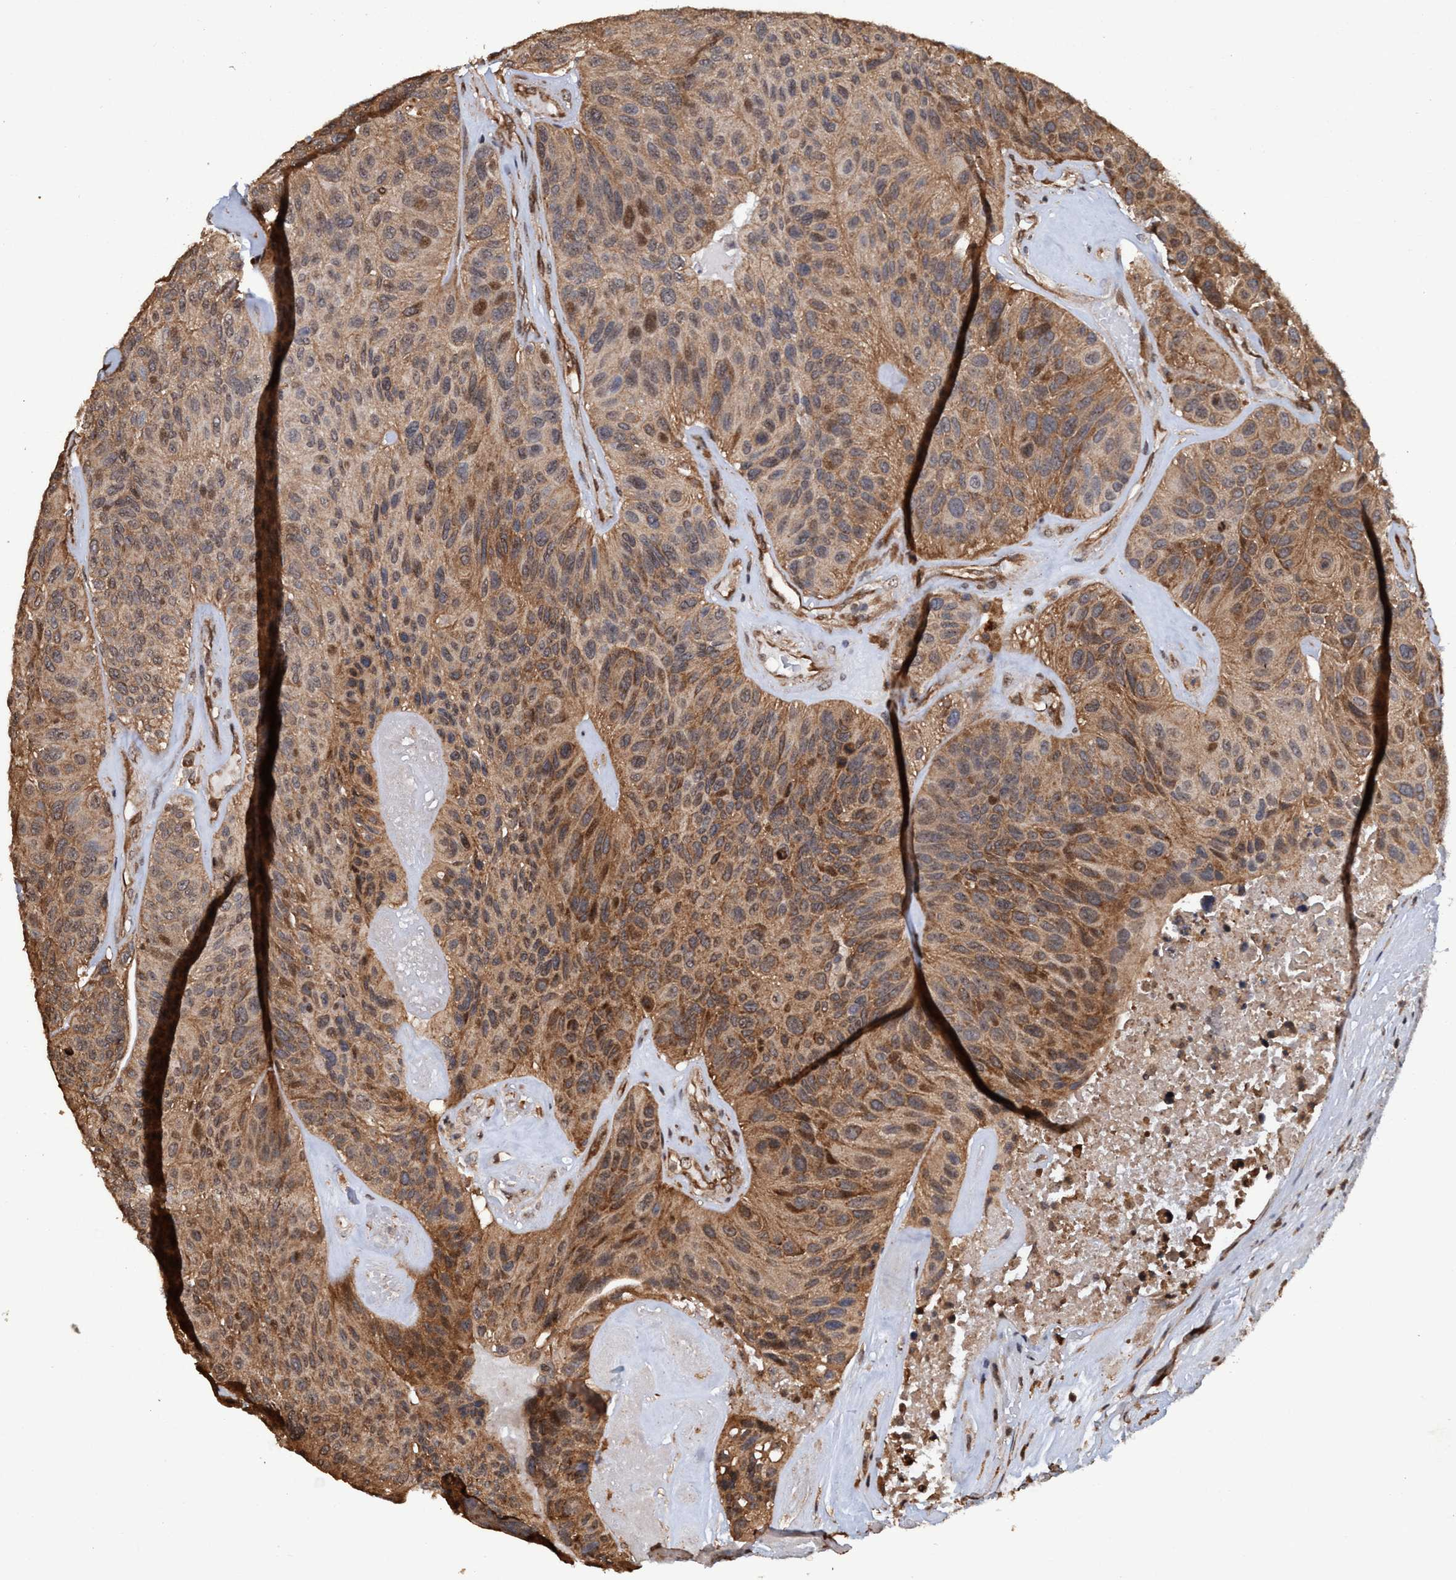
{"staining": {"intensity": "moderate", "quantity": "25%-75%", "location": "cytoplasmic/membranous,nuclear"}, "tissue": "urothelial cancer", "cell_type": "Tumor cells", "image_type": "cancer", "snomed": [{"axis": "morphology", "description": "Urothelial carcinoma, High grade"}, {"axis": "topography", "description": "Urinary bladder"}], "caption": "A medium amount of moderate cytoplasmic/membranous and nuclear staining is identified in about 25%-75% of tumor cells in high-grade urothelial carcinoma tissue.", "gene": "TRPC7", "patient": {"sex": "male", "age": 66}}